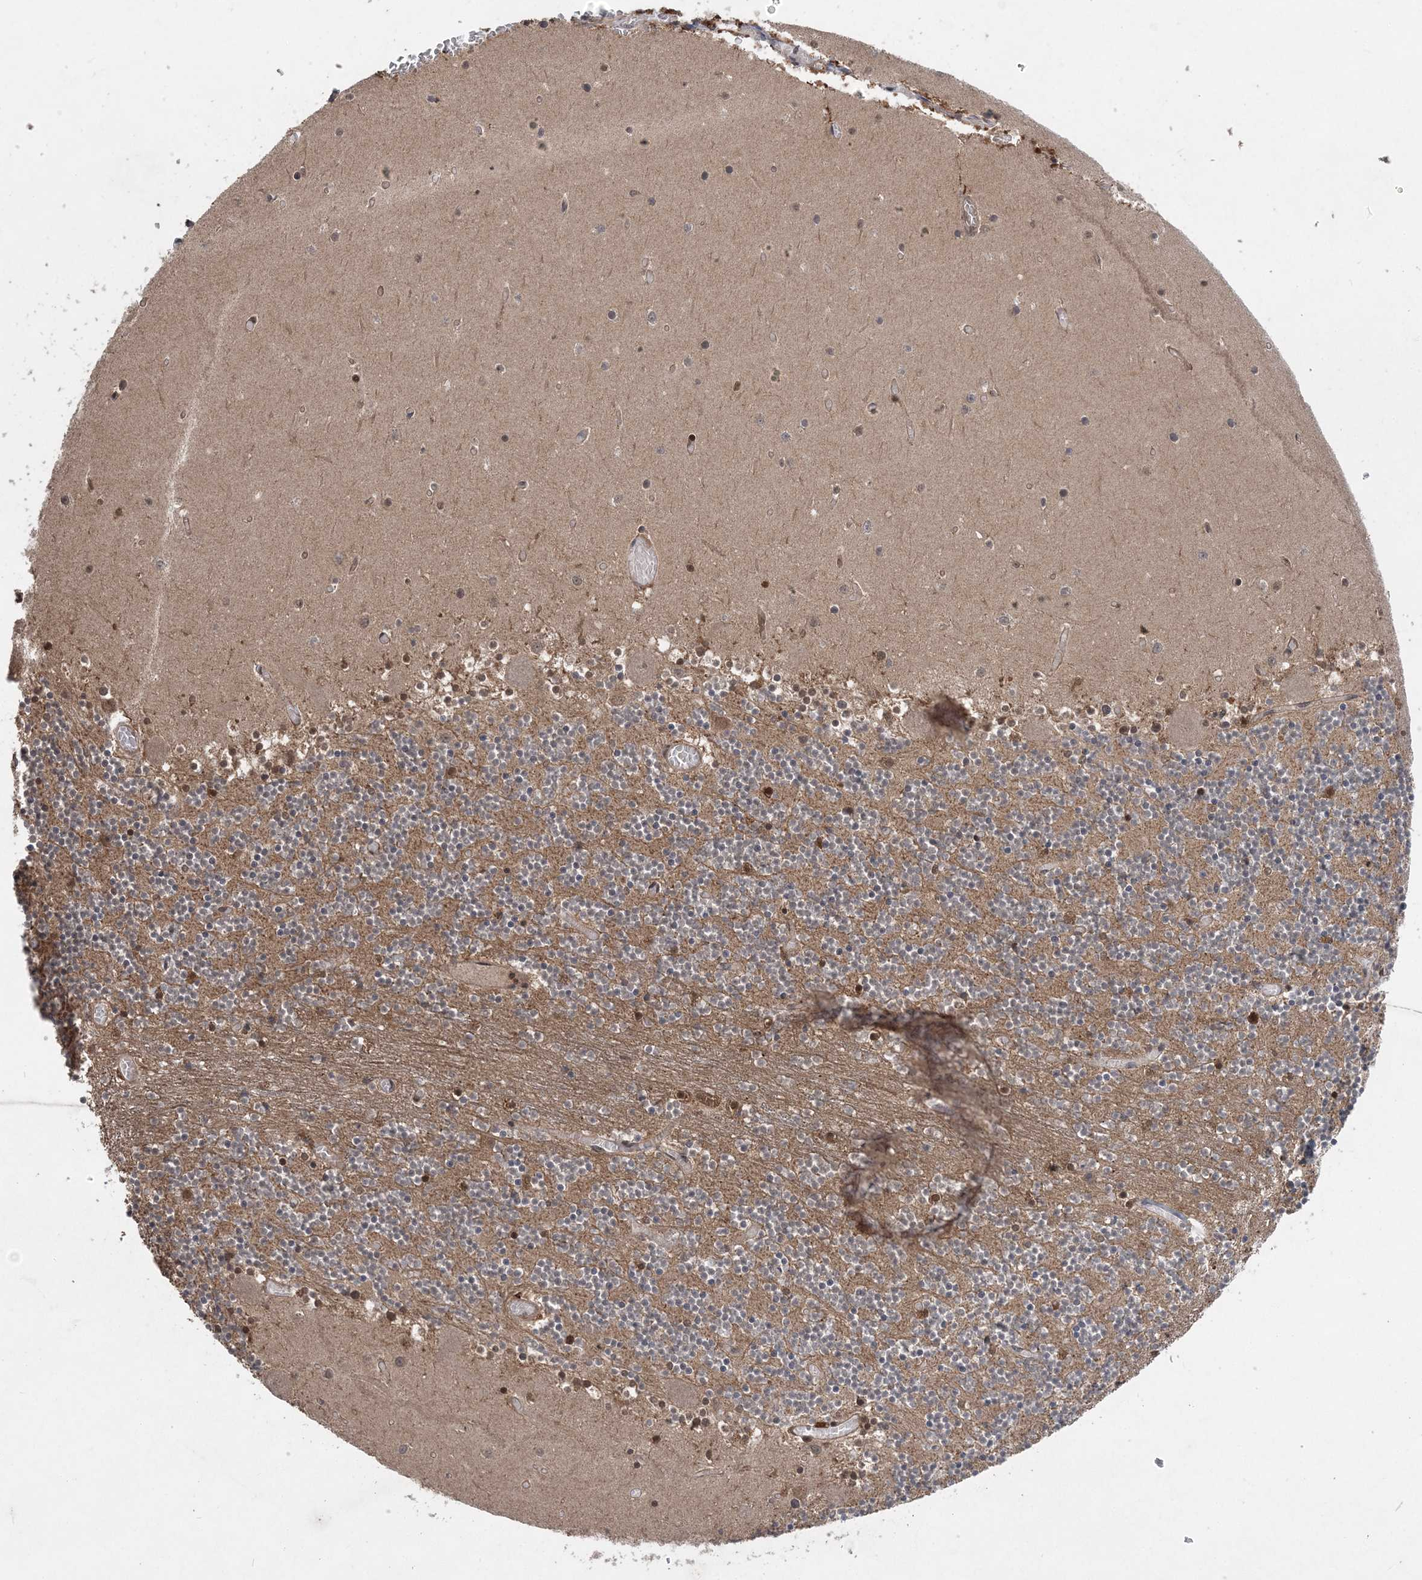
{"staining": {"intensity": "moderate", "quantity": "25%-75%", "location": "cytoplasmic/membranous"}, "tissue": "cerebellum", "cell_type": "Cells in granular layer", "image_type": "normal", "snomed": [{"axis": "morphology", "description": "Normal tissue, NOS"}, {"axis": "topography", "description": "Cerebellum"}], "caption": "Moderate cytoplasmic/membranous protein expression is seen in about 25%-75% of cells in granular layer in cerebellum.", "gene": "LACC1", "patient": {"sex": "female", "age": 28}}